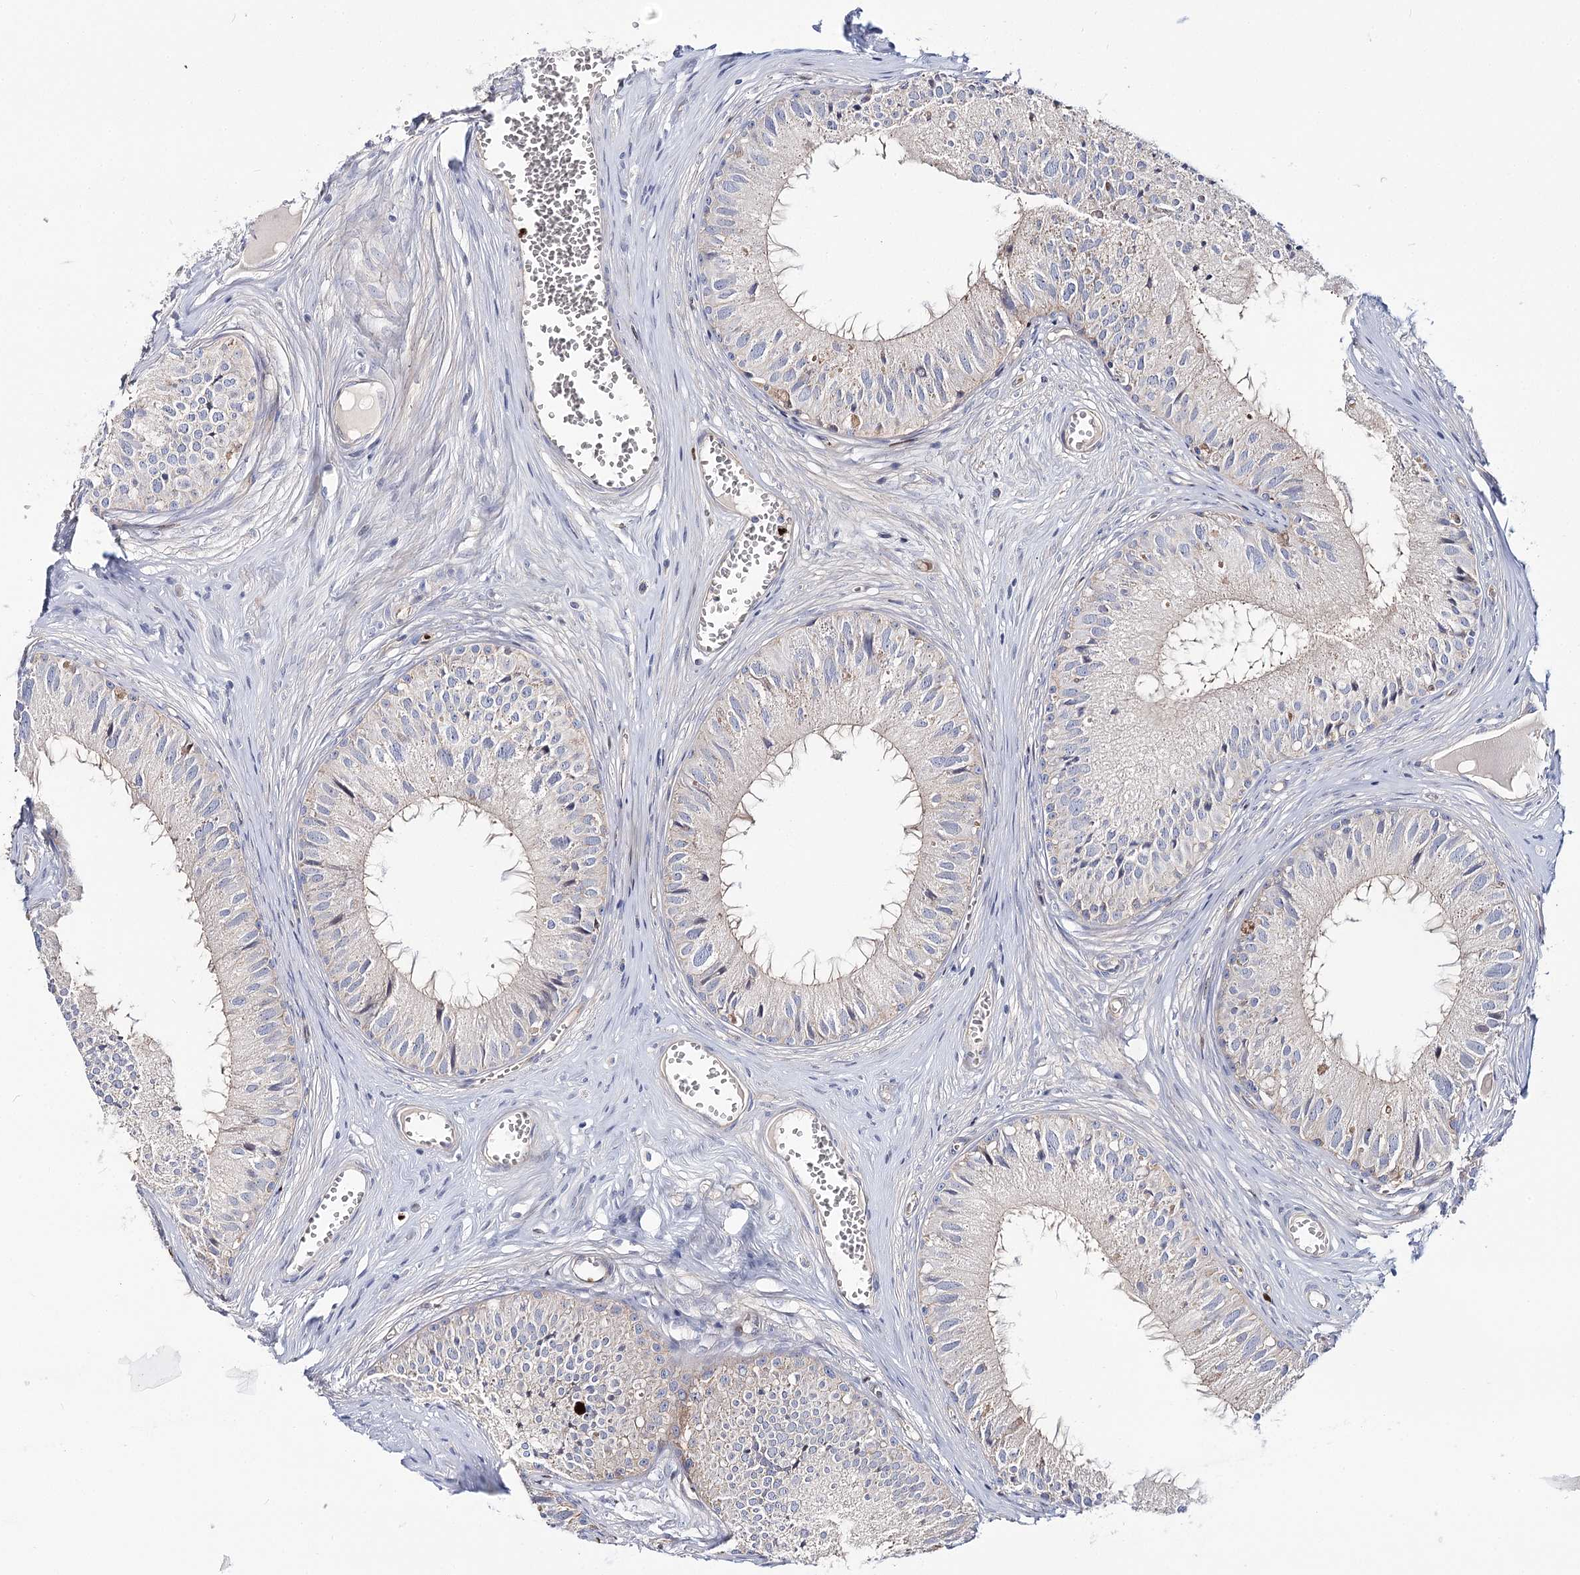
{"staining": {"intensity": "moderate", "quantity": "<25%", "location": "cytoplasmic/membranous"}, "tissue": "epididymis", "cell_type": "Glandular cells", "image_type": "normal", "snomed": [{"axis": "morphology", "description": "Normal tissue, NOS"}, {"axis": "topography", "description": "Epididymis"}], "caption": "Human epididymis stained with a brown dye displays moderate cytoplasmic/membranous positive staining in about <25% of glandular cells.", "gene": "C11orf52", "patient": {"sex": "male", "age": 36}}